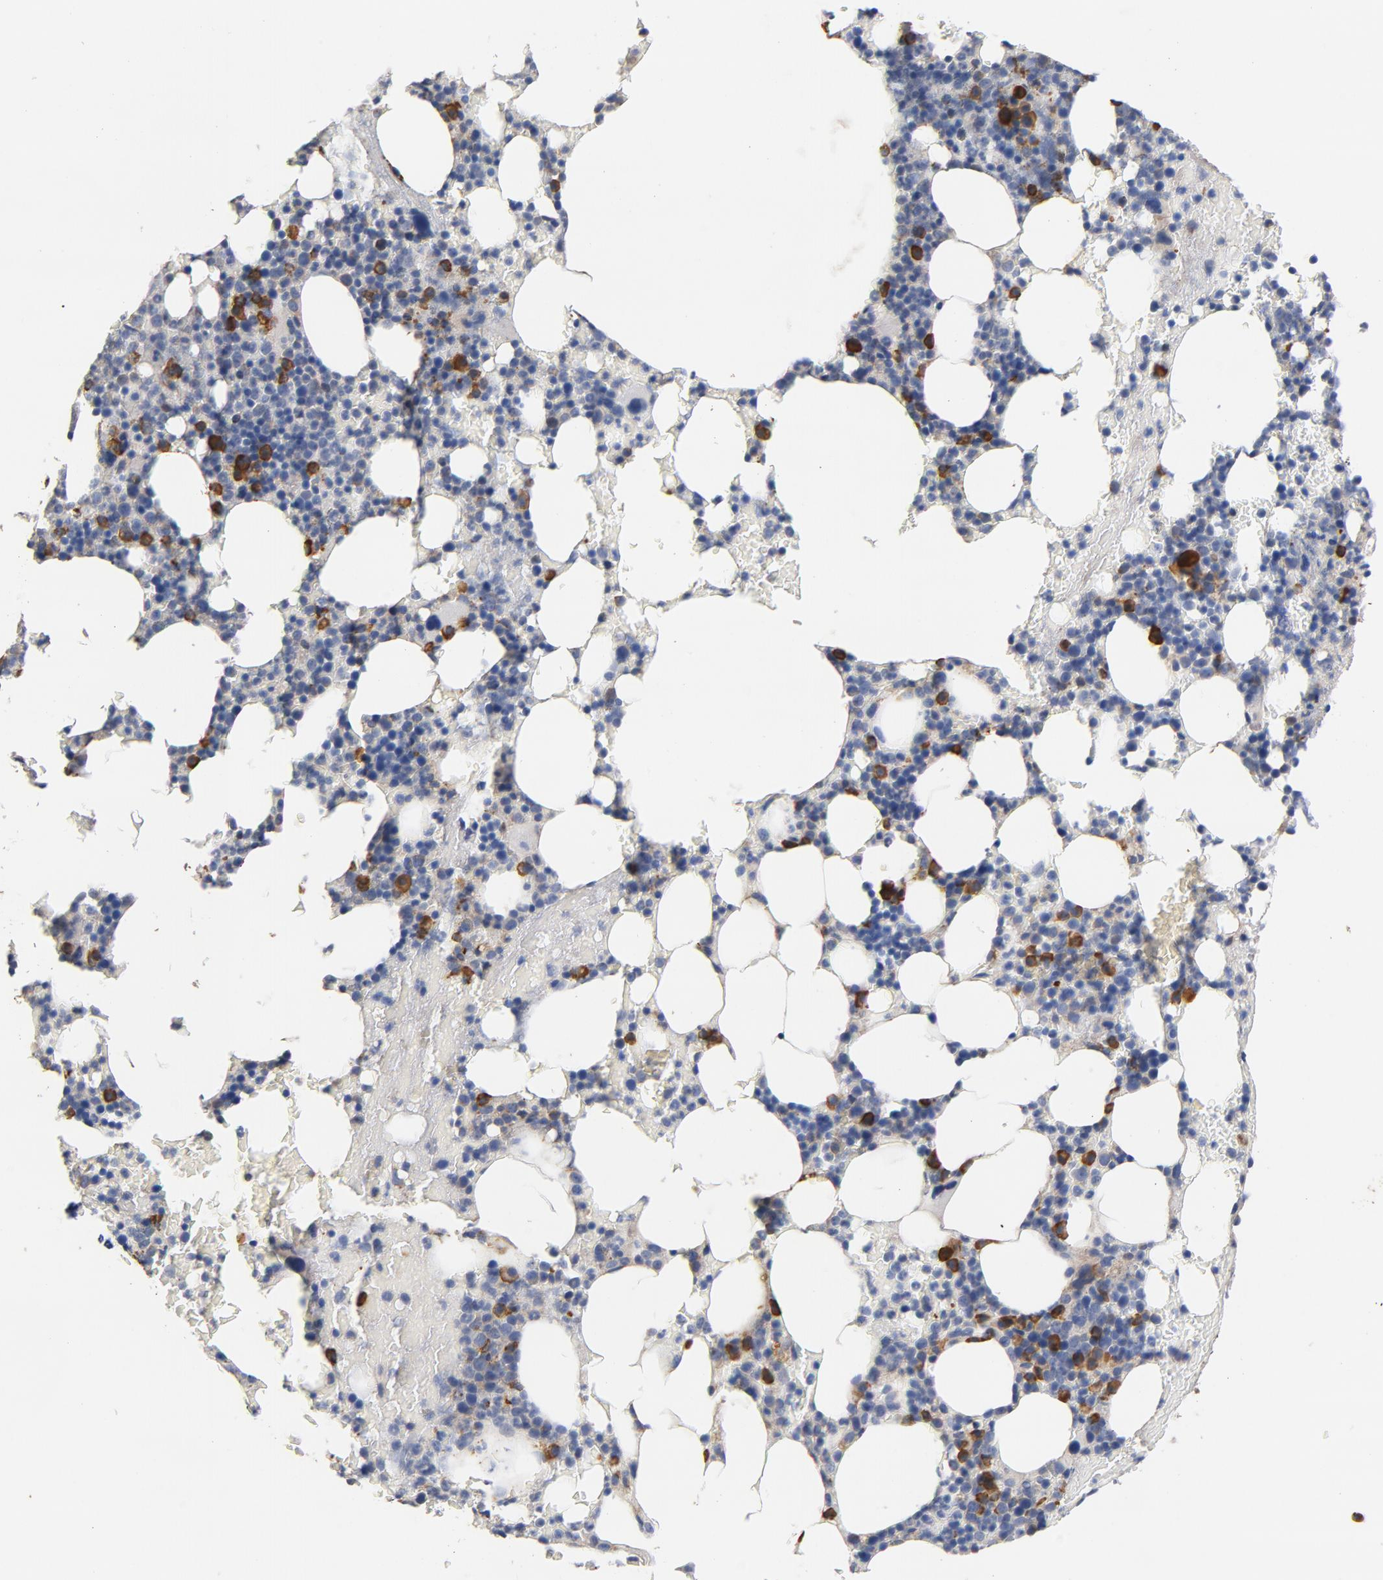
{"staining": {"intensity": "strong", "quantity": "<25%", "location": "cytoplasmic/membranous"}, "tissue": "bone marrow", "cell_type": "Hematopoietic cells", "image_type": "normal", "snomed": [{"axis": "morphology", "description": "Normal tissue, NOS"}, {"axis": "topography", "description": "Bone marrow"}], "caption": "DAB (3,3'-diaminobenzidine) immunohistochemical staining of benign bone marrow shows strong cytoplasmic/membranous protein expression in about <25% of hematopoietic cells.", "gene": "TLR4", "patient": {"sex": "female", "age": 66}}